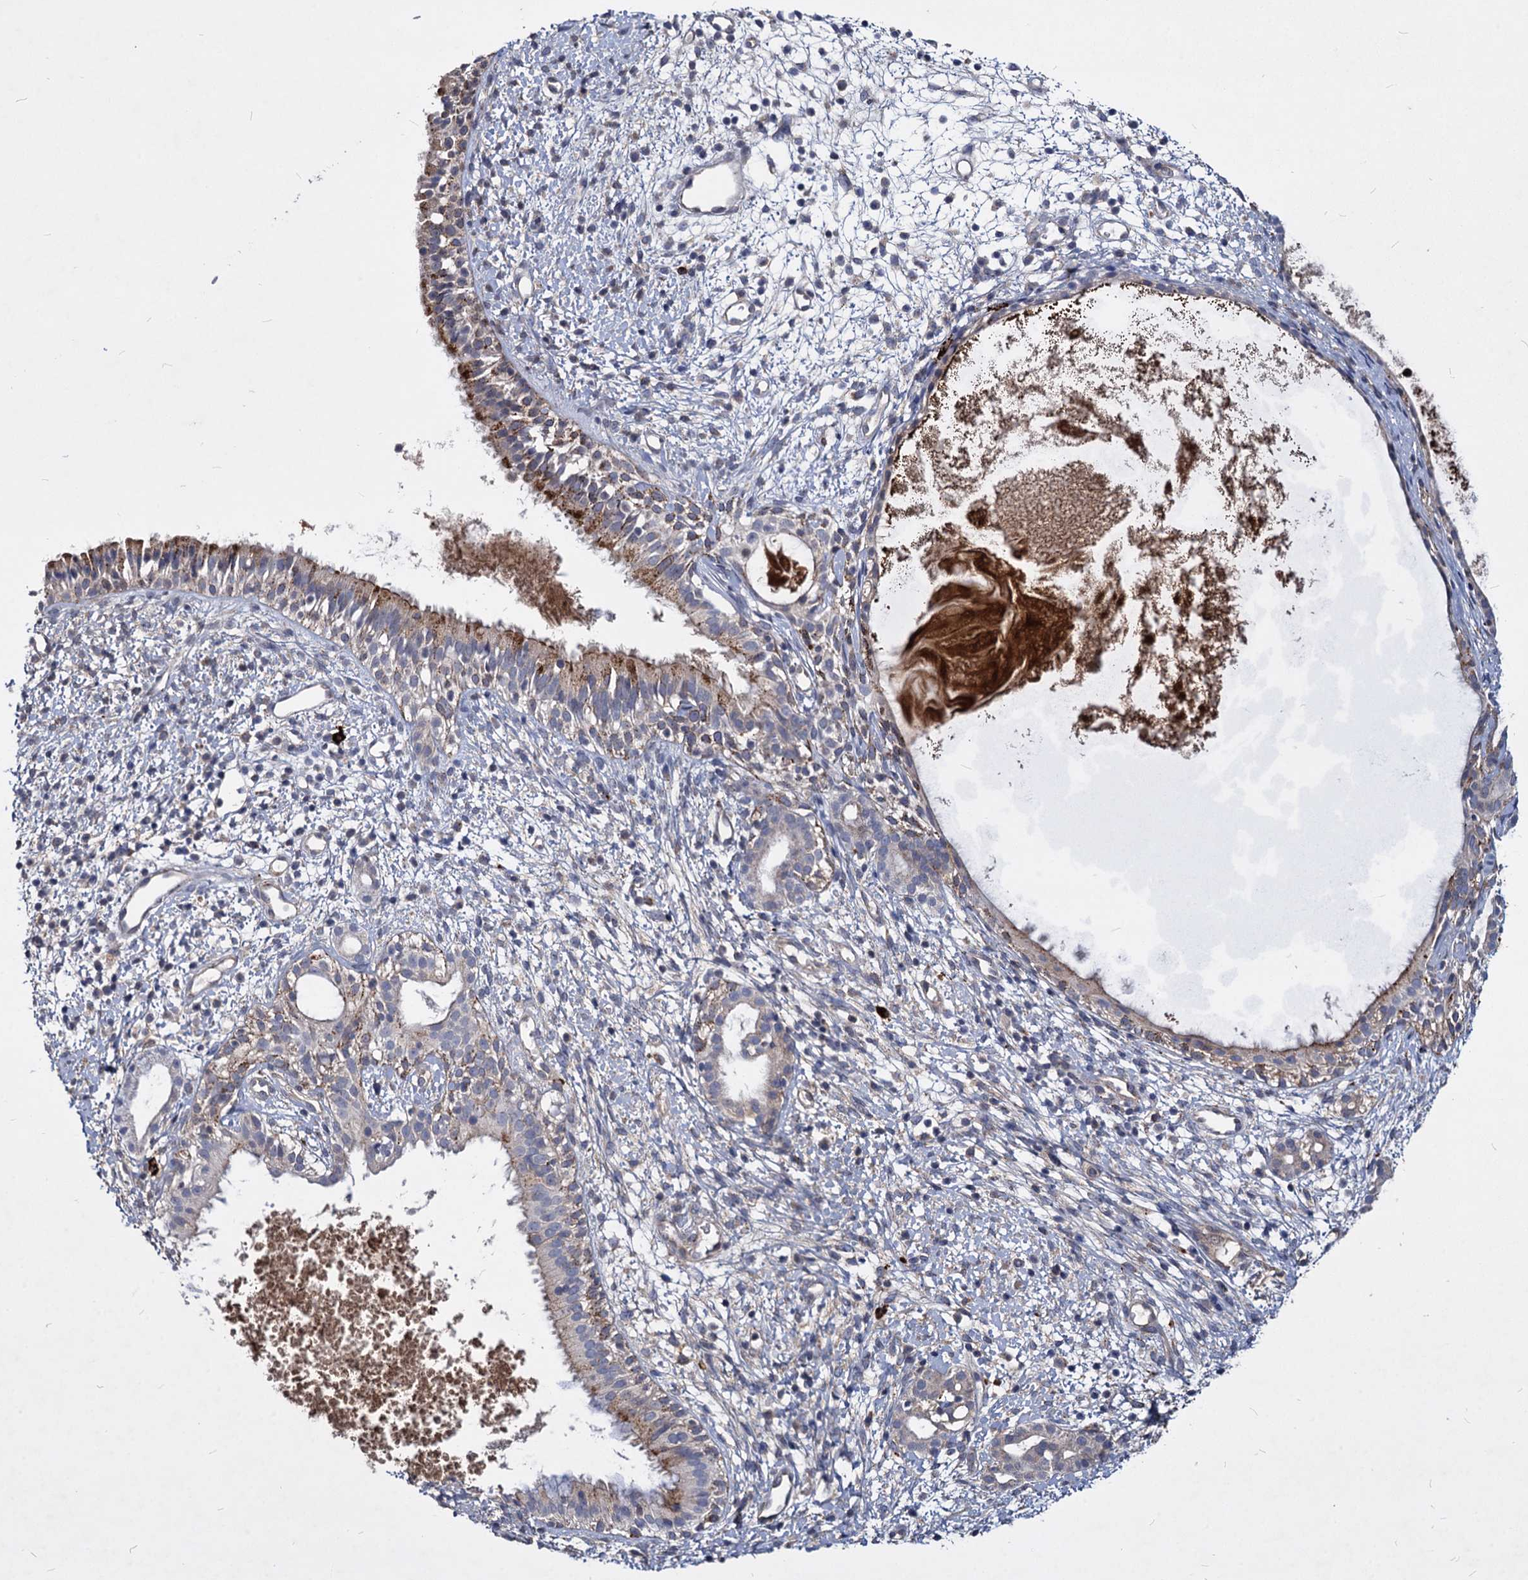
{"staining": {"intensity": "strong", "quantity": "<25%", "location": "cytoplasmic/membranous"}, "tissue": "nasopharynx", "cell_type": "Respiratory epithelial cells", "image_type": "normal", "snomed": [{"axis": "morphology", "description": "Normal tissue, NOS"}, {"axis": "topography", "description": "Nasopharynx"}], "caption": "About <25% of respiratory epithelial cells in unremarkable nasopharynx demonstrate strong cytoplasmic/membranous protein positivity as visualized by brown immunohistochemical staining.", "gene": "C11orf86", "patient": {"sex": "male", "age": 22}}